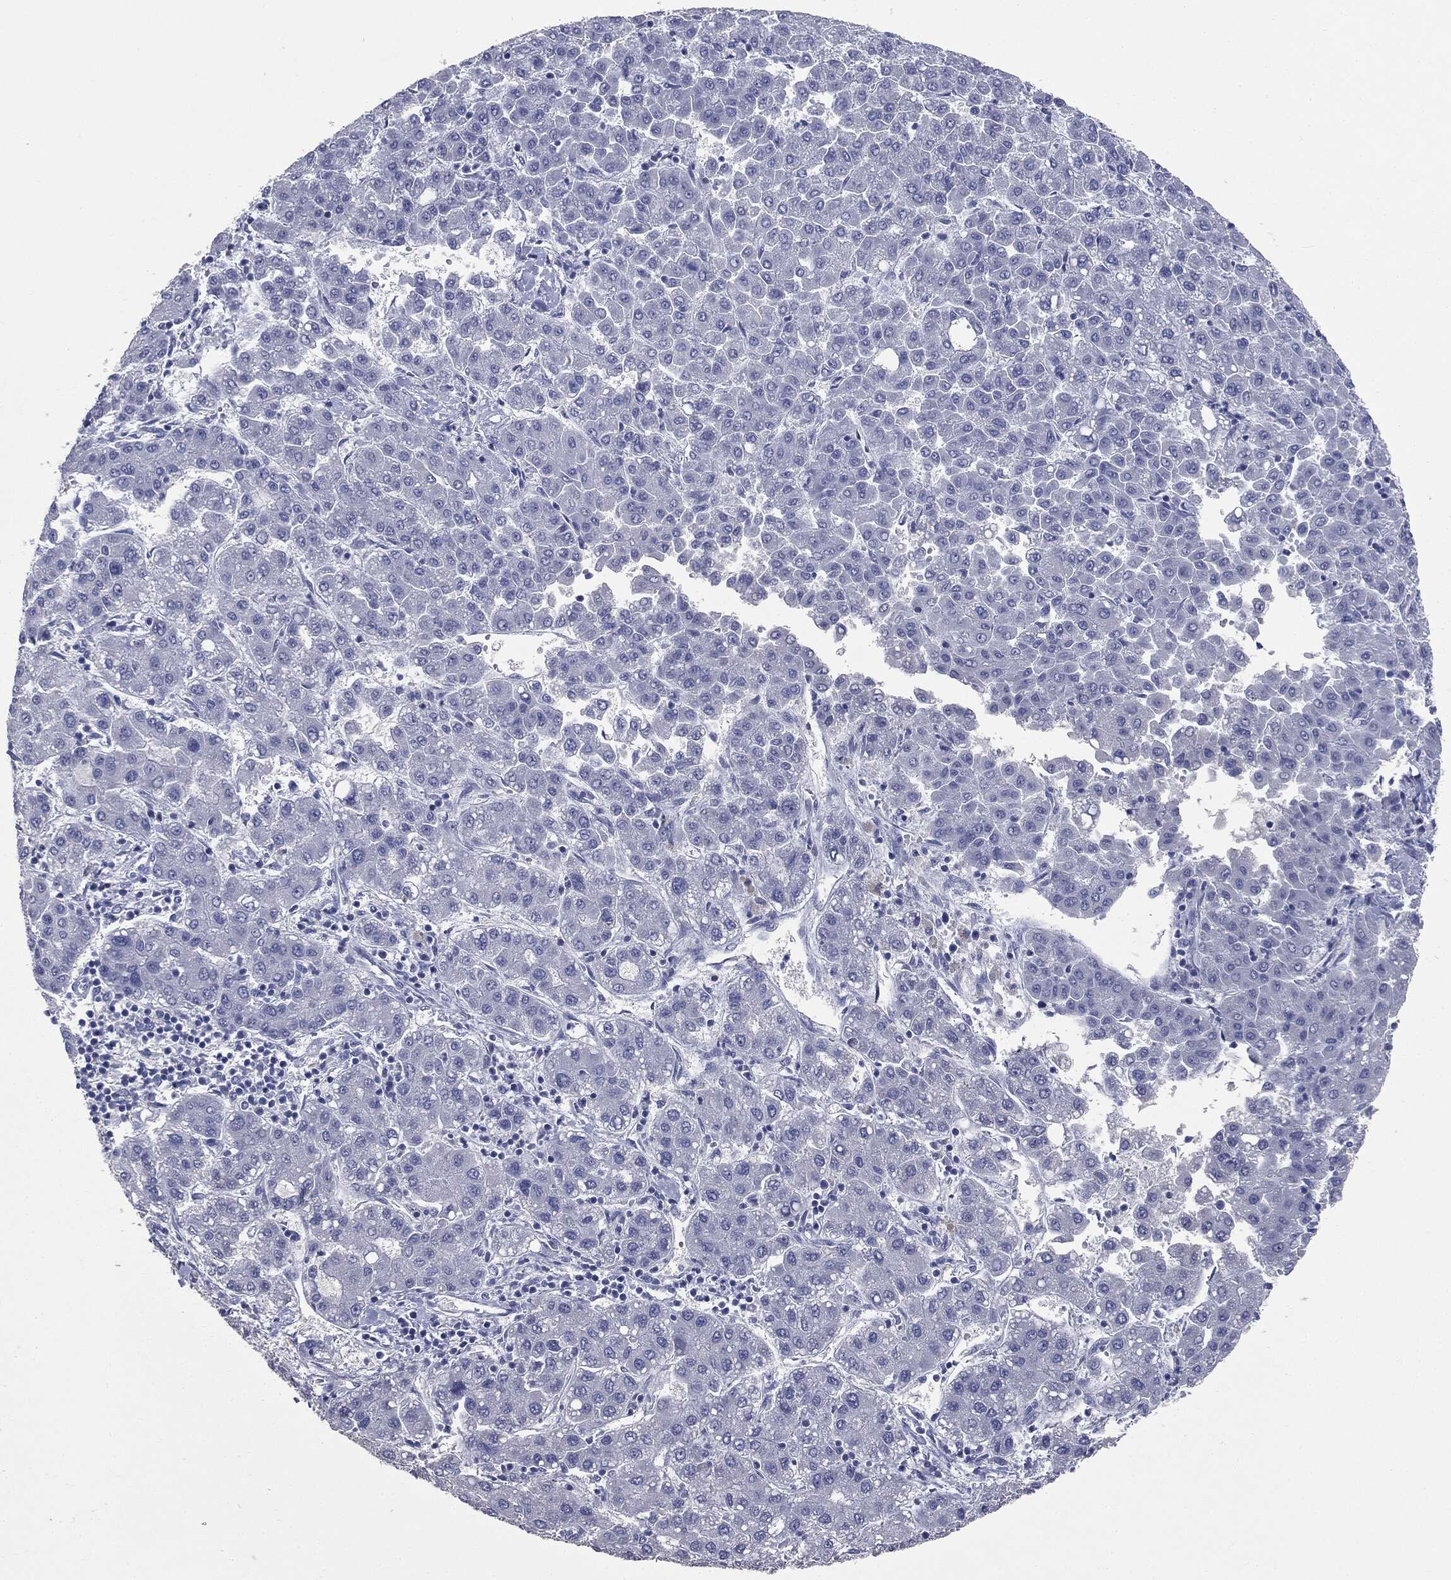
{"staining": {"intensity": "negative", "quantity": "none", "location": "none"}, "tissue": "liver cancer", "cell_type": "Tumor cells", "image_type": "cancer", "snomed": [{"axis": "morphology", "description": "Carcinoma, Hepatocellular, NOS"}, {"axis": "topography", "description": "Liver"}], "caption": "Hepatocellular carcinoma (liver) stained for a protein using immunohistochemistry shows no expression tumor cells.", "gene": "ATP2A1", "patient": {"sex": "male", "age": 65}}